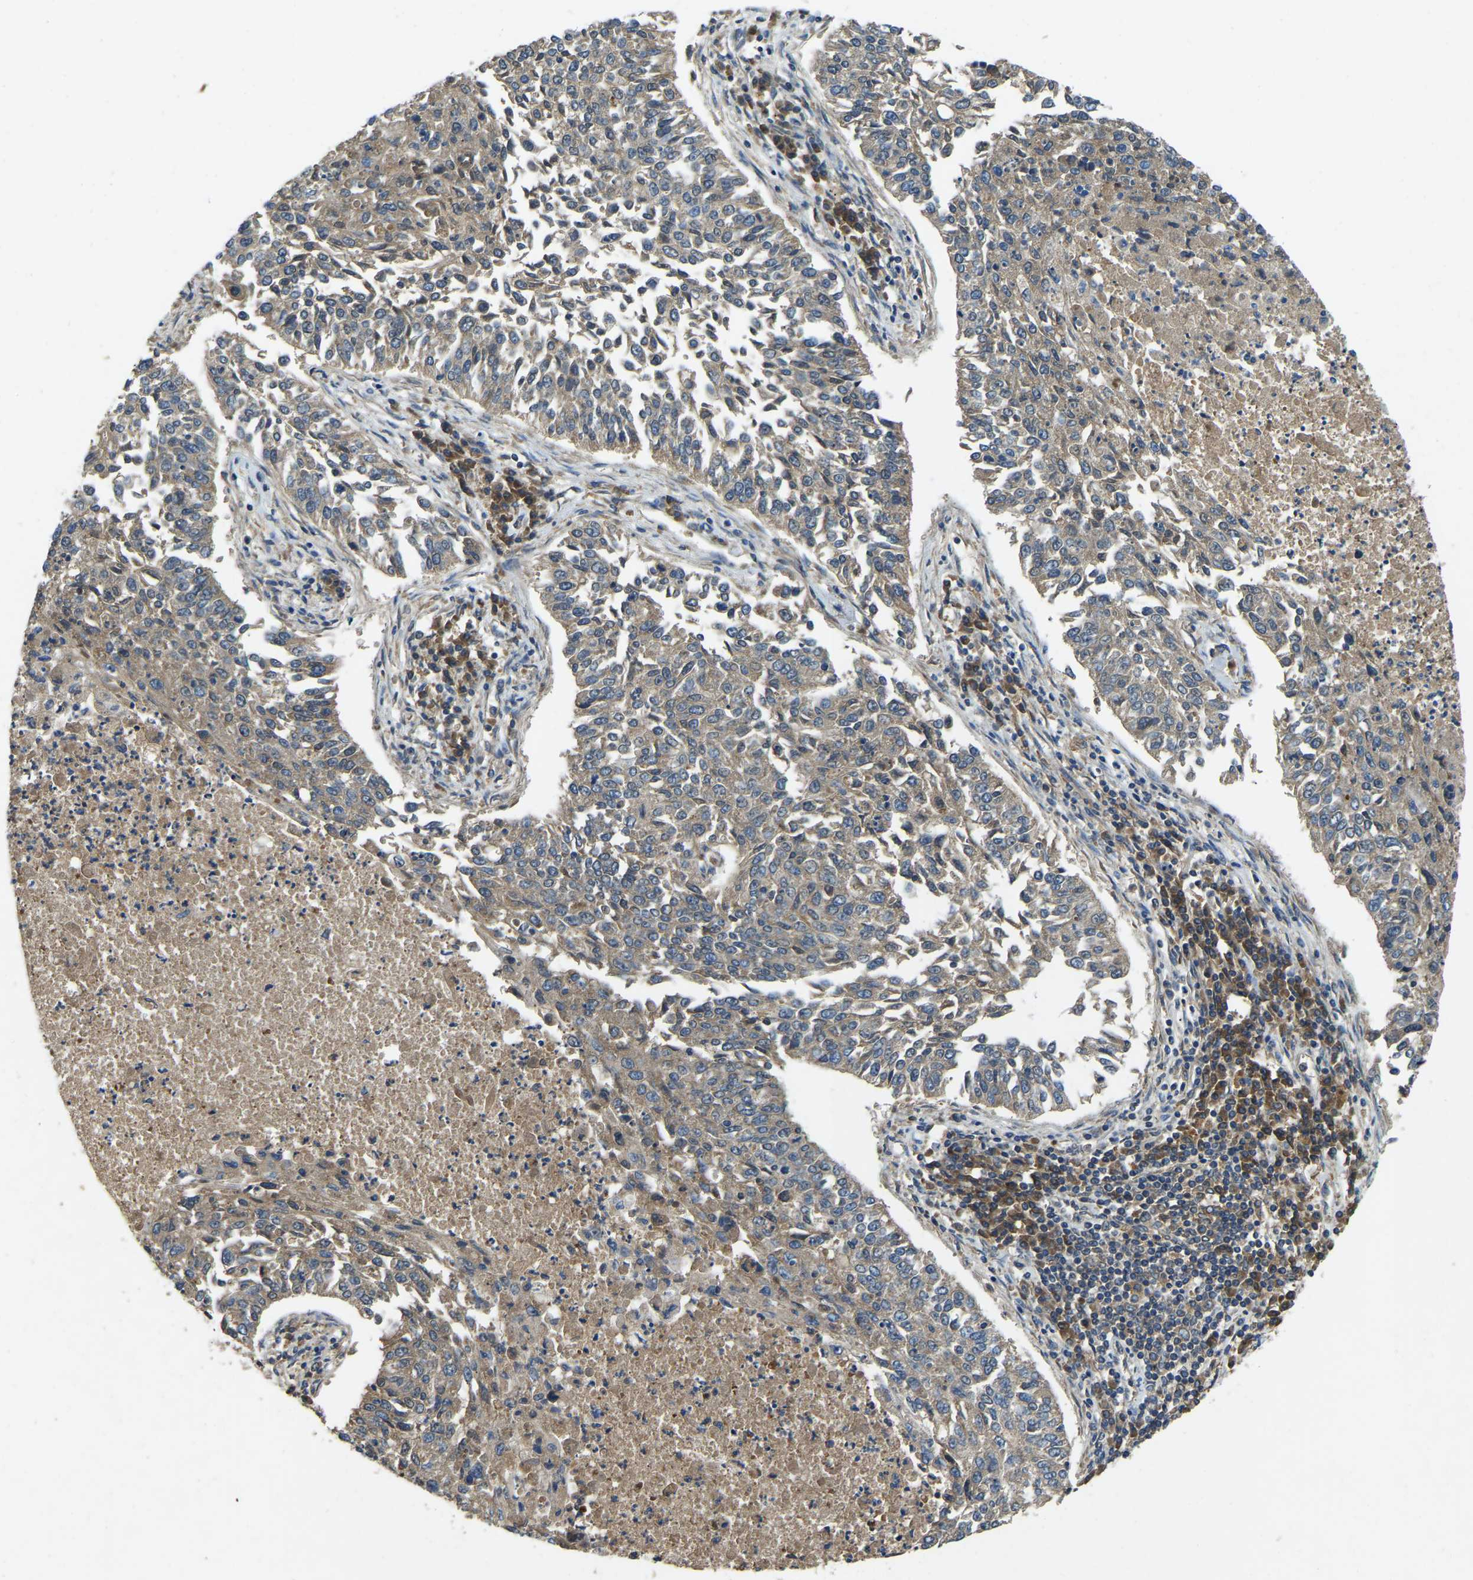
{"staining": {"intensity": "weak", "quantity": "25%-75%", "location": "cytoplasmic/membranous"}, "tissue": "lung cancer", "cell_type": "Tumor cells", "image_type": "cancer", "snomed": [{"axis": "morphology", "description": "Normal tissue, NOS"}, {"axis": "morphology", "description": "Squamous cell carcinoma, NOS"}, {"axis": "topography", "description": "Cartilage tissue"}, {"axis": "topography", "description": "Bronchus"}, {"axis": "topography", "description": "Lung"}], "caption": "The immunohistochemical stain highlights weak cytoplasmic/membranous expression in tumor cells of lung cancer (squamous cell carcinoma) tissue.", "gene": "ATP8B1", "patient": {"sex": "female", "age": 49}}